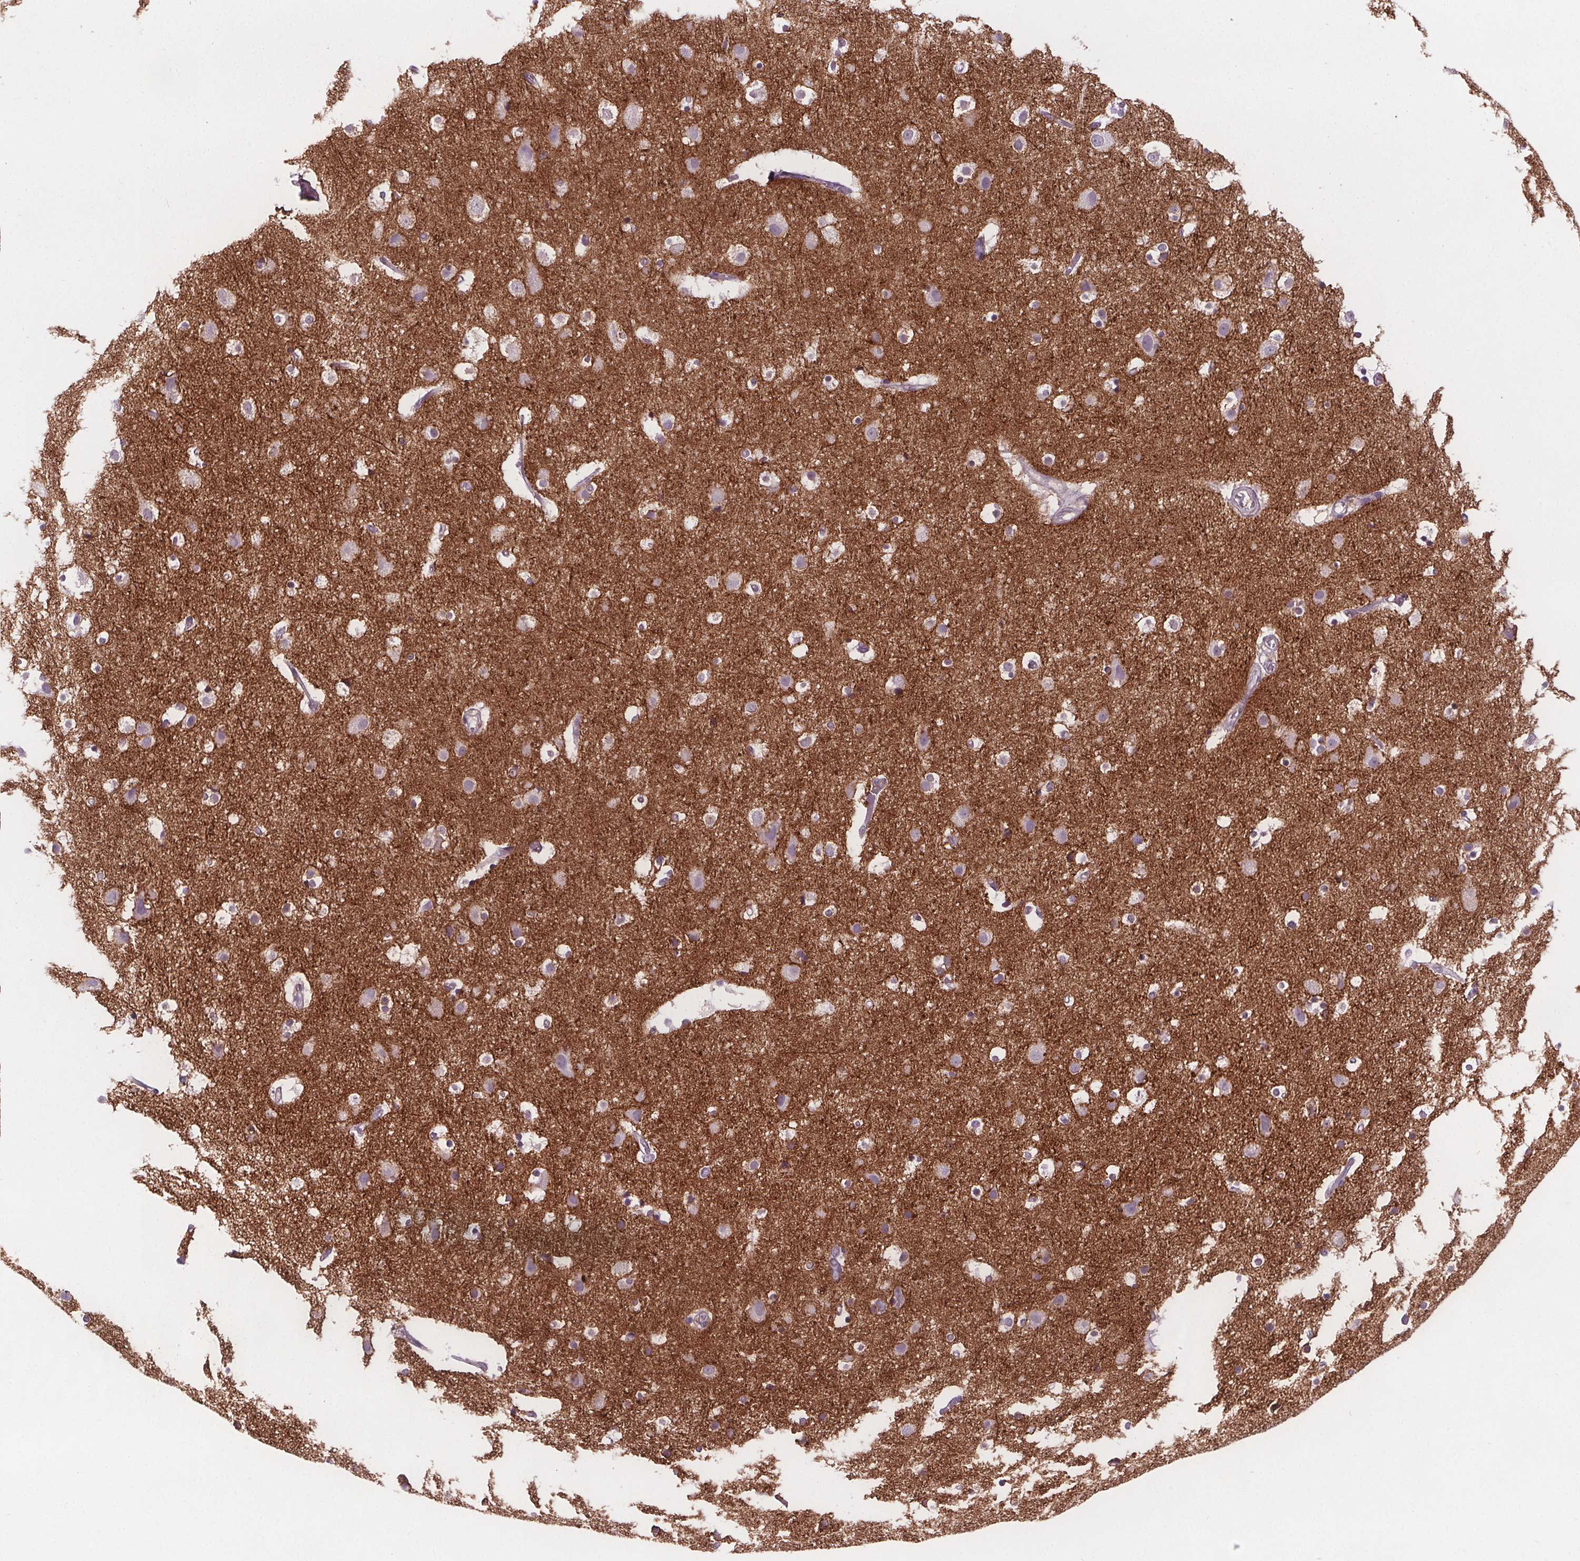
{"staining": {"intensity": "negative", "quantity": "none", "location": "none"}, "tissue": "cerebral cortex", "cell_type": "Endothelial cells", "image_type": "normal", "snomed": [{"axis": "morphology", "description": "Normal tissue, NOS"}, {"axis": "topography", "description": "Cerebral cortex"}], "caption": "IHC of benign human cerebral cortex exhibits no staining in endothelial cells. (Immunohistochemistry, brightfield microscopy, high magnification).", "gene": "ATP1A1", "patient": {"sex": "female", "age": 52}}